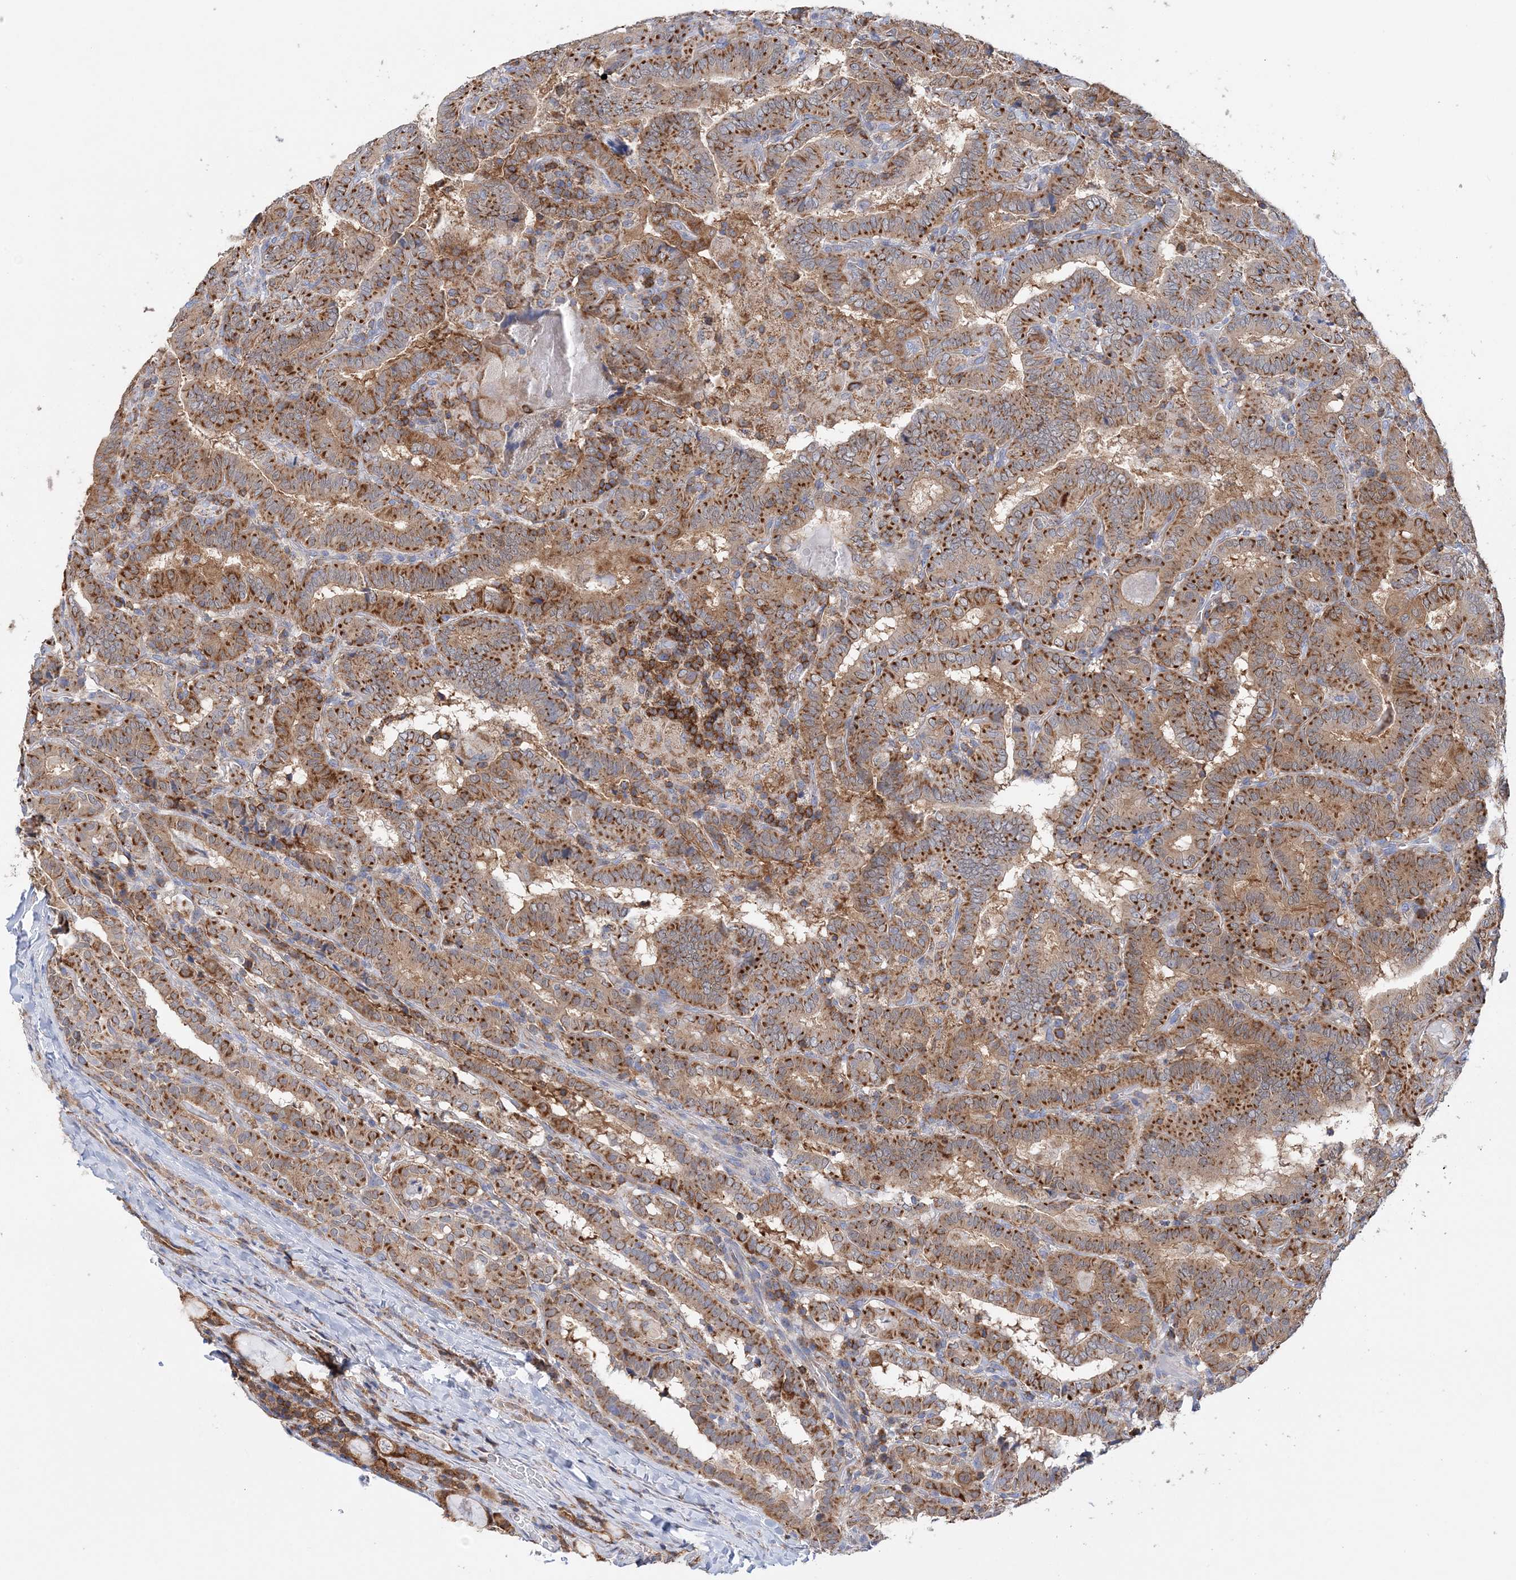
{"staining": {"intensity": "moderate", "quantity": ">75%", "location": "cytoplasmic/membranous"}, "tissue": "thyroid cancer", "cell_type": "Tumor cells", "image_type": "cancer", "snomed": [{"axis": "morphology", "description": "Papillary adenocarcinoma, NOS"}, {"axis": "topography", "description": "Thyroid gland"}], "caption": "Moderate cytoplasmic/membranous staining for a protein is appreciated in about >75% of tumor cells of thyroid papillary adenocarcinoma using IHC.", "gene": "TTC32", "patient": {"sex": "female", "age": 72}}